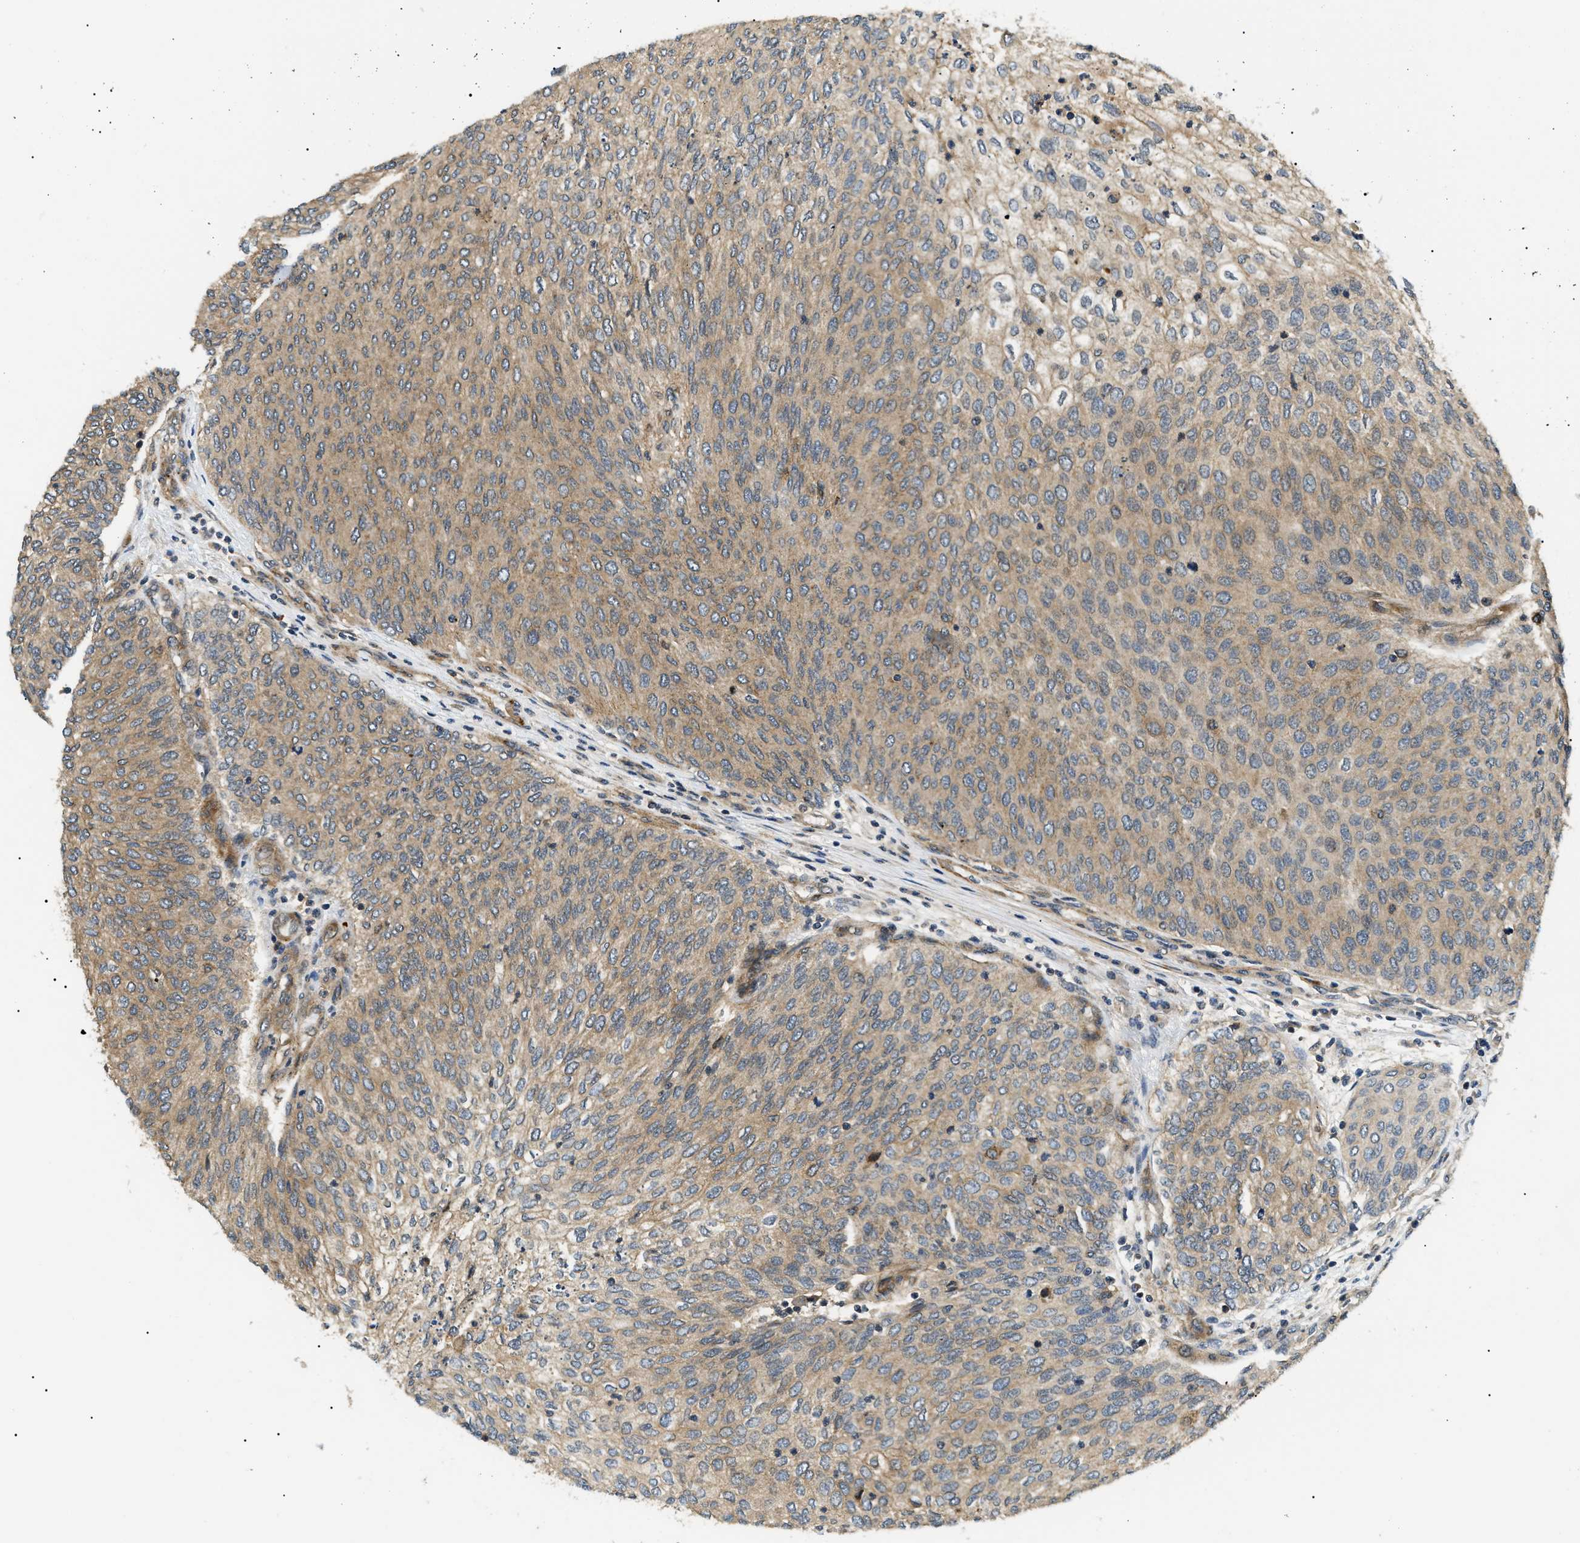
{"staining": {"intensity": "weak", "quantity": ">75%", "location": "cytoplasmic/membranous"}, "tissue": "urothelial cancer", "cell_type": "Tumor cells", "image_type": "cancer", "snomed": [{"axis": "morphology", "description": "Urothelial carcinoma, Low grade"}, {"axis": "topography", "description": "Urinary bladder"}], "caption": "IHC staining of urothelial cancer, which shows low levels of weak cytoplasmic/membranous positivity in approximately >75% of tumor cells indicating weak cytoplasmic/membranous protein staining. The staining was performed using DAB (brown) for protein detection and nuclei were counterstained in hematoxylin (blue).", "gene": "ATP6AP1", "patient": {"sex": "female", "age": 79}}